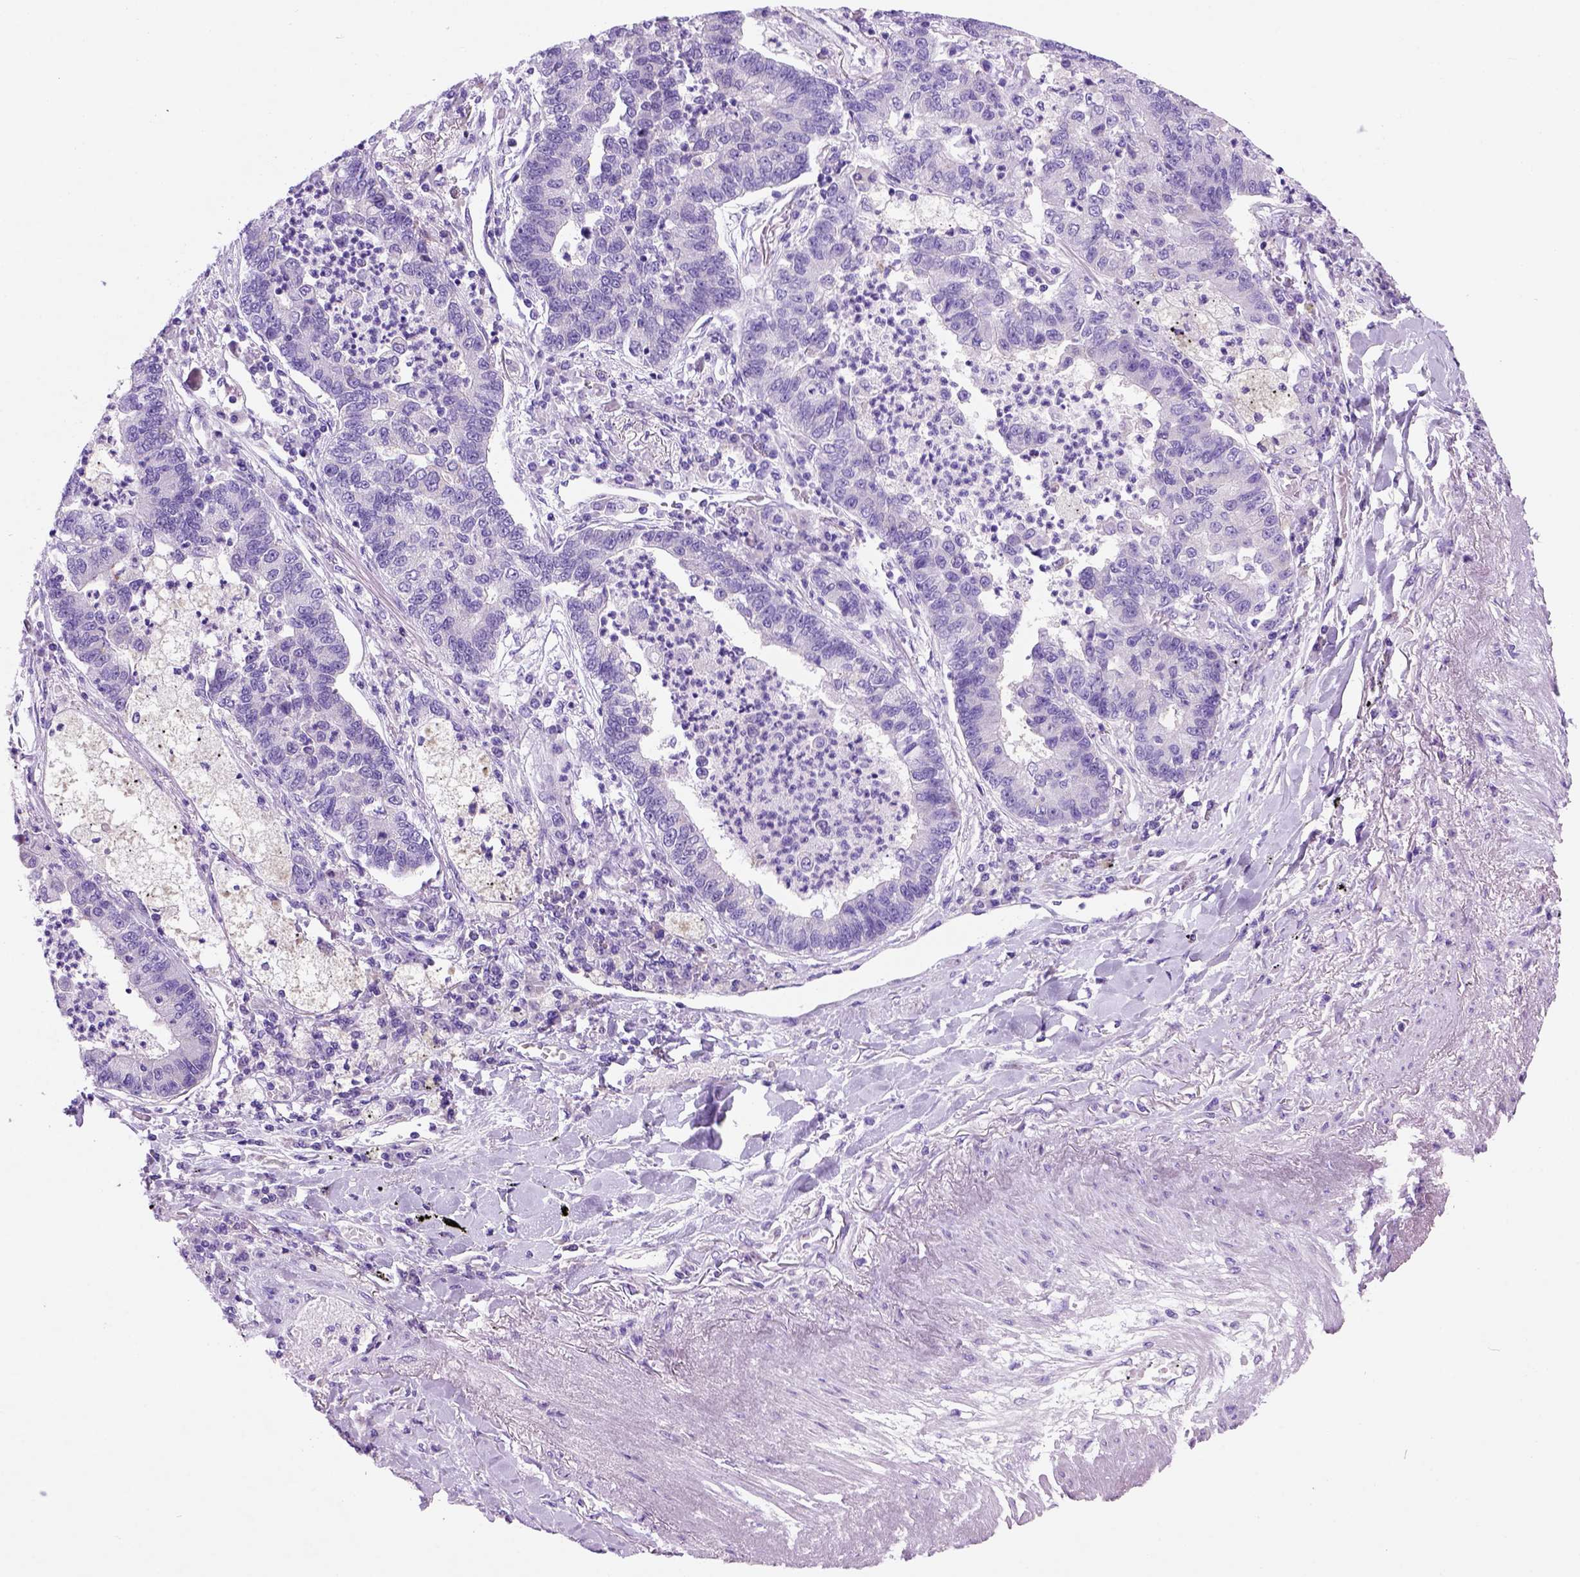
{"staining": {"intensity": "negative", "quantity": "none", "location": "none"}, "tissue": "lung cancer", "cell_type": "Tumor cells", "image_type": "cancer", "snomed": [{"axis": "morphology", "description": "Adenocarcinoma, NOS"}, {"axis": "topography", "description": "Lung"}], "caption": "The immunohistochemistry image has no significant staining in tumor cells of lung adenocarcinoma tissue.", "gene": "HHIPL2", "patient": {"sex": "female", "age": 57}}